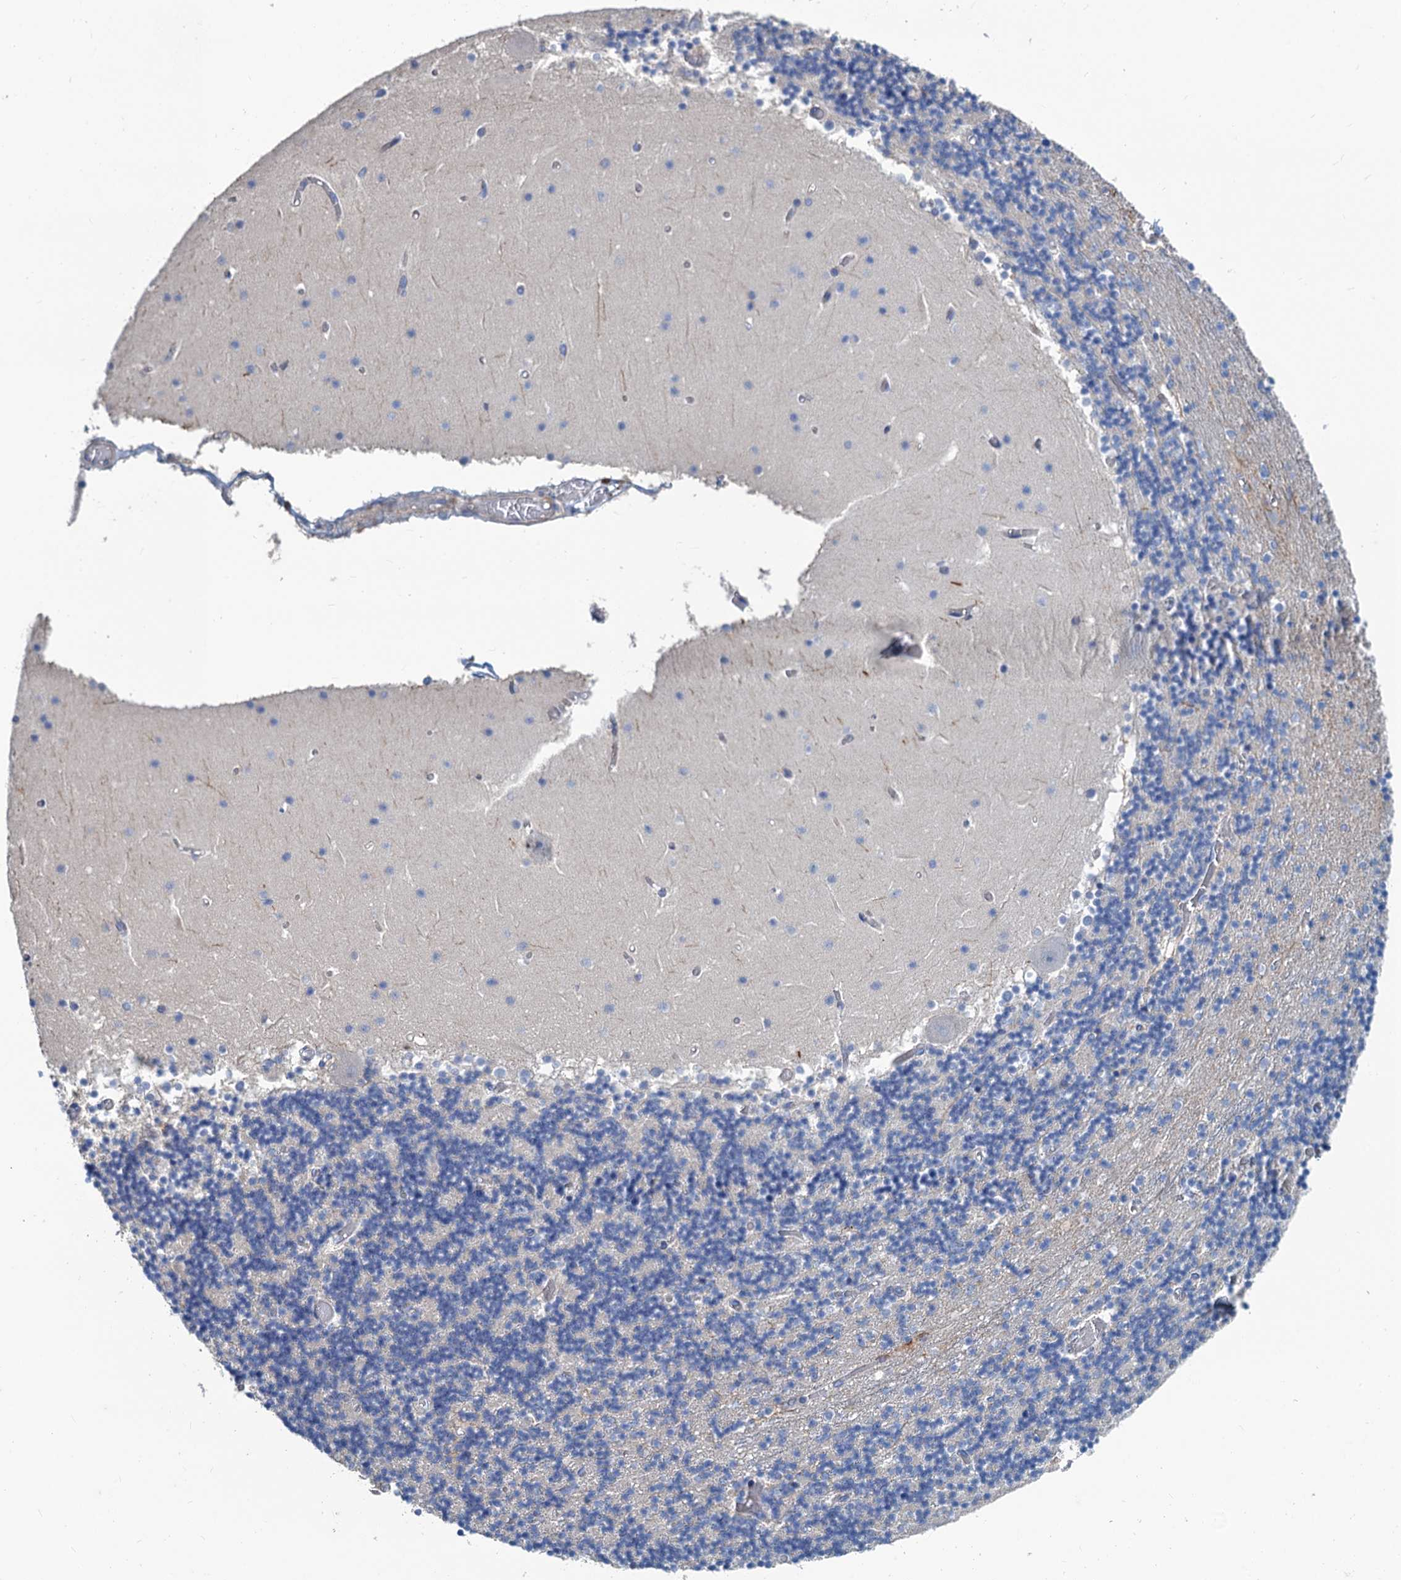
{"staining": {"intensity": "negative", "quantity": "none", "location": "none"}, "tissue": "cerebellum", "cell_type": "Cells in granular layer", "image_type": "normal", "snomed": [{"axis": "morphology", "description": "Normal tissue, NOS"}, {"axis": "topography", "description": "Cerebellum"}], "caption": "IHC of unremarkable cerebellum reveals no staining in cells in granular layer.", "gene": "SMCO3", "patient": {"sex": "female", "age": 28}}